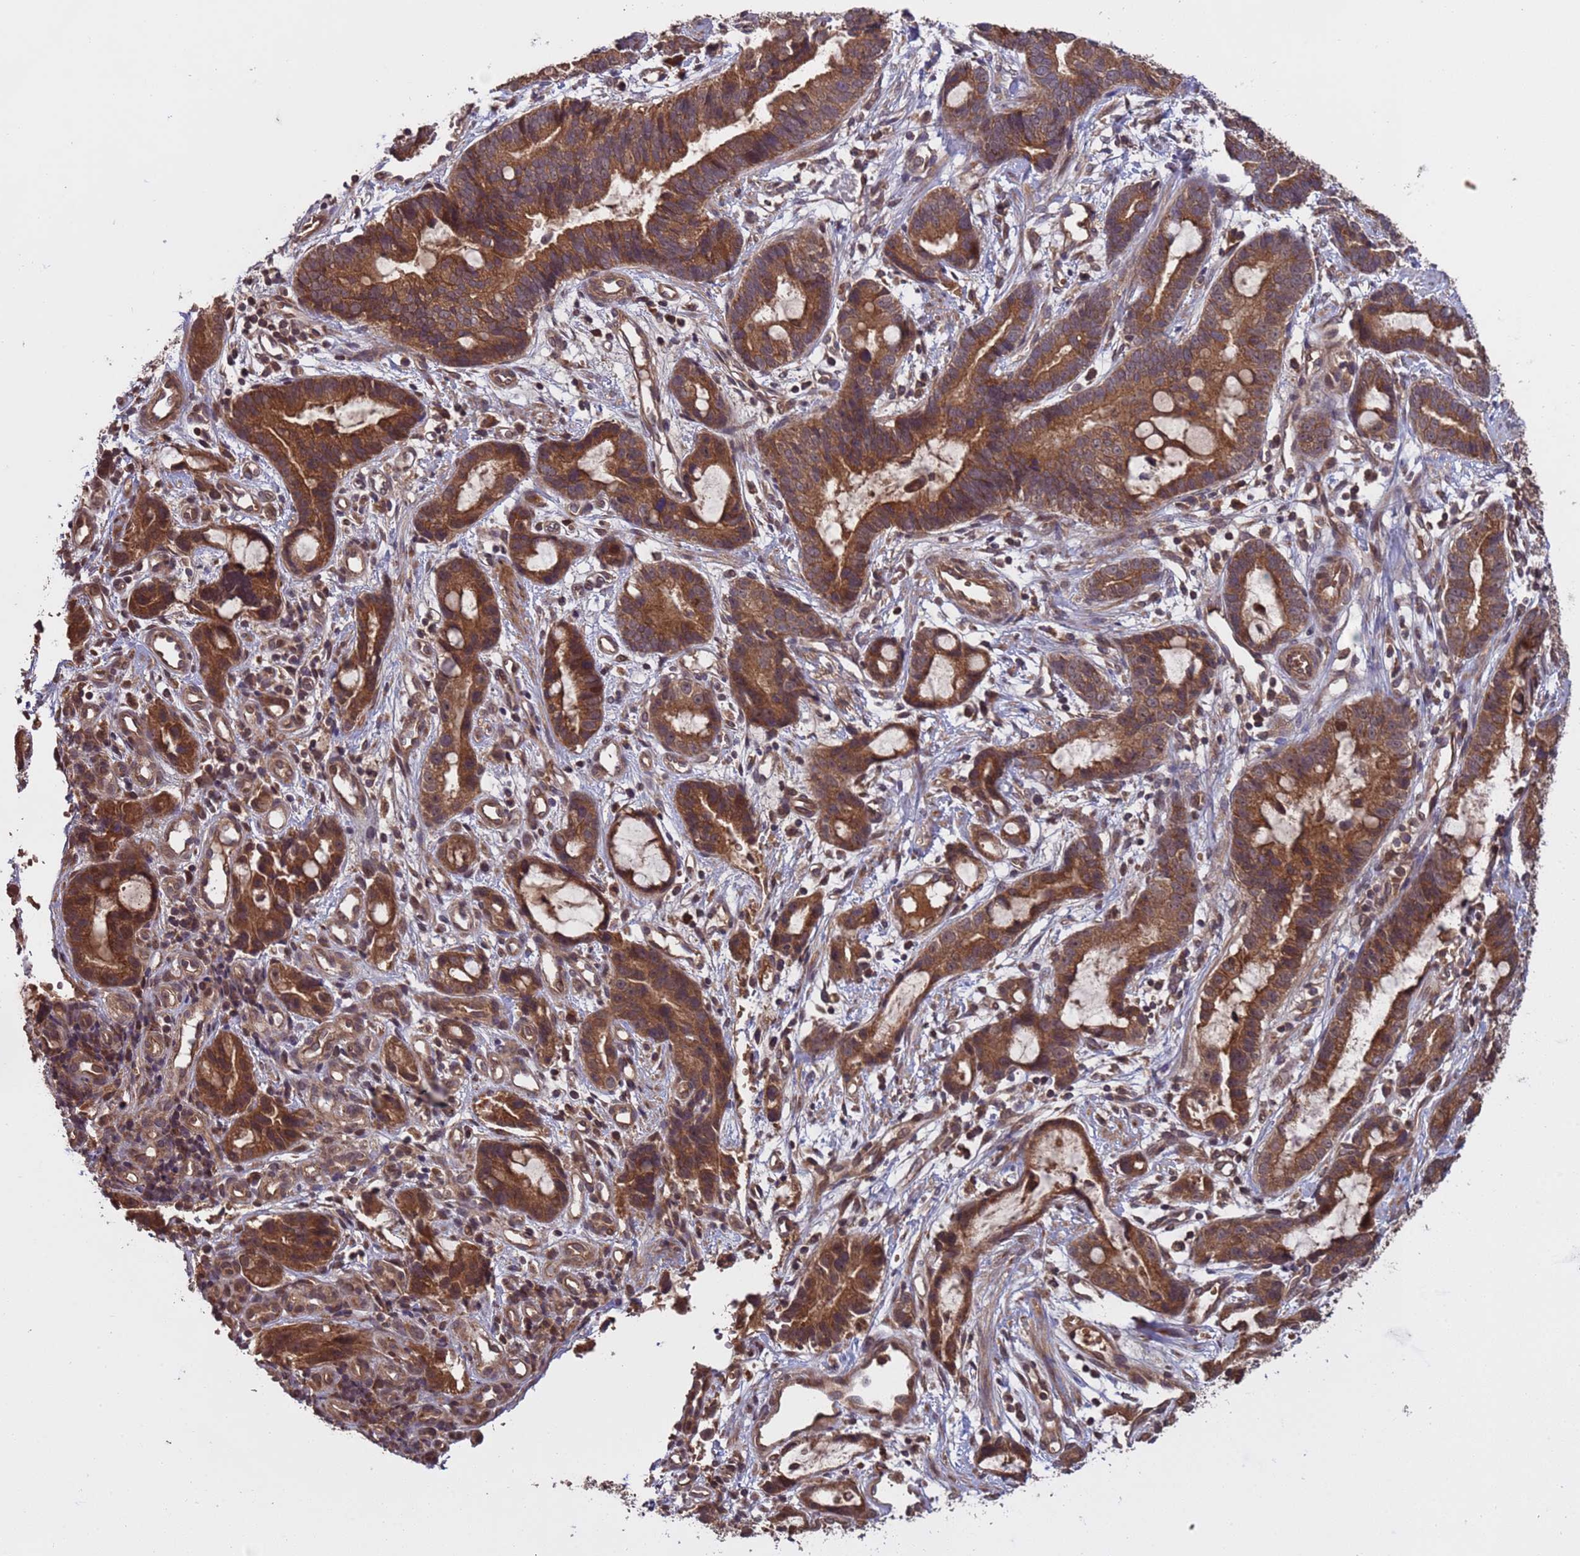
{"staining": {"intensity": "strong", "quantity": ">75%", "location": "cytoplasmic/membranous"}, "tissue": "stomach cancer", "cell_type": "Tumor cells", "image_type": "cancer", "snomed": [{"axis": "morphology", "description": "Adenocarcinoma, NOS"}, {"axis": "topography", "description": "Stomach"}], "caption": "DAB (3,3'-diaminobenzidine) immunohistochemical staining of human stomach cancer reveals strong cytoplasmic/membranous protein positivity in approximately >75% of tumor cells.", "gene": "ERI1", "patient": {"sex": "male", "age": 55}}